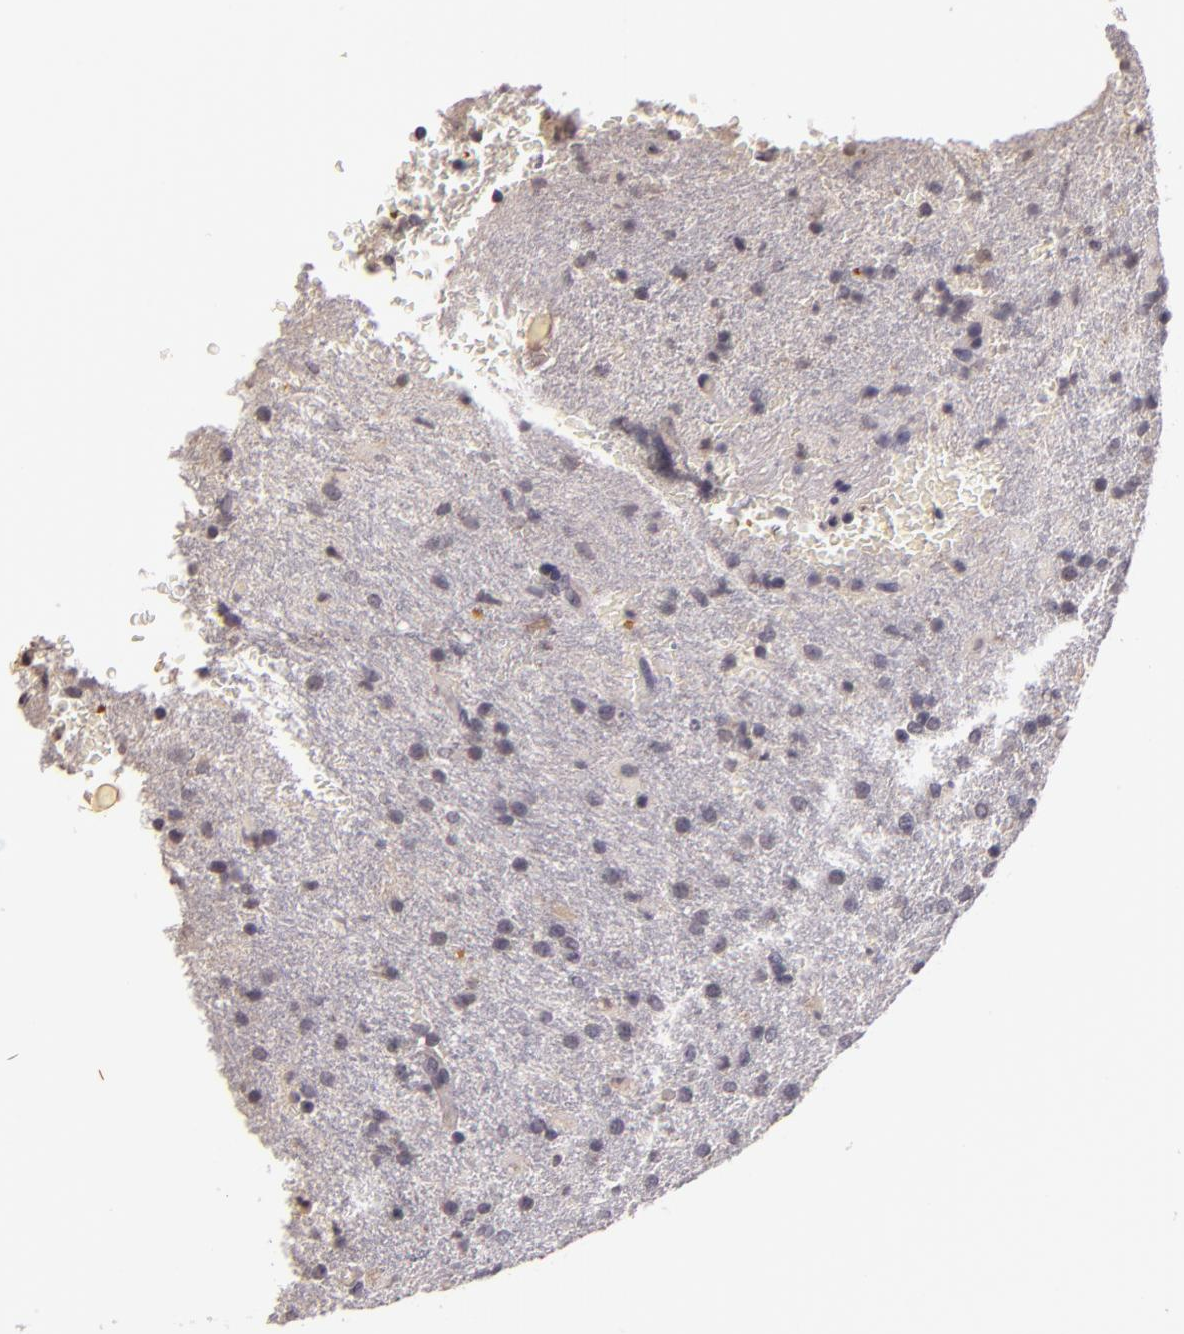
{"staining": {"intensity": "negative", "quantity": "none", "location": "none"}, "tissue": "glioma", "cell_type": "Tumor cells", "image_type": "cancer", "snomed": [{"axis": "morphology", "description": "Glioma, malignant, High grade"}, {"axis": "topography", "description": "Brain"}], "caption": "Immunohistochemistry (IHC) image of neoplastic tissue: human malignant glioma (high-grade) stained with DAB (3,3'-diaminobenzidine) demonstrates no significant protein positivity in tumor cells. (Immunohistochemistry, brightfield microscopy, high magnification).", "gene": "TFF1", "patient": {"sex": "male", "age": 68}}